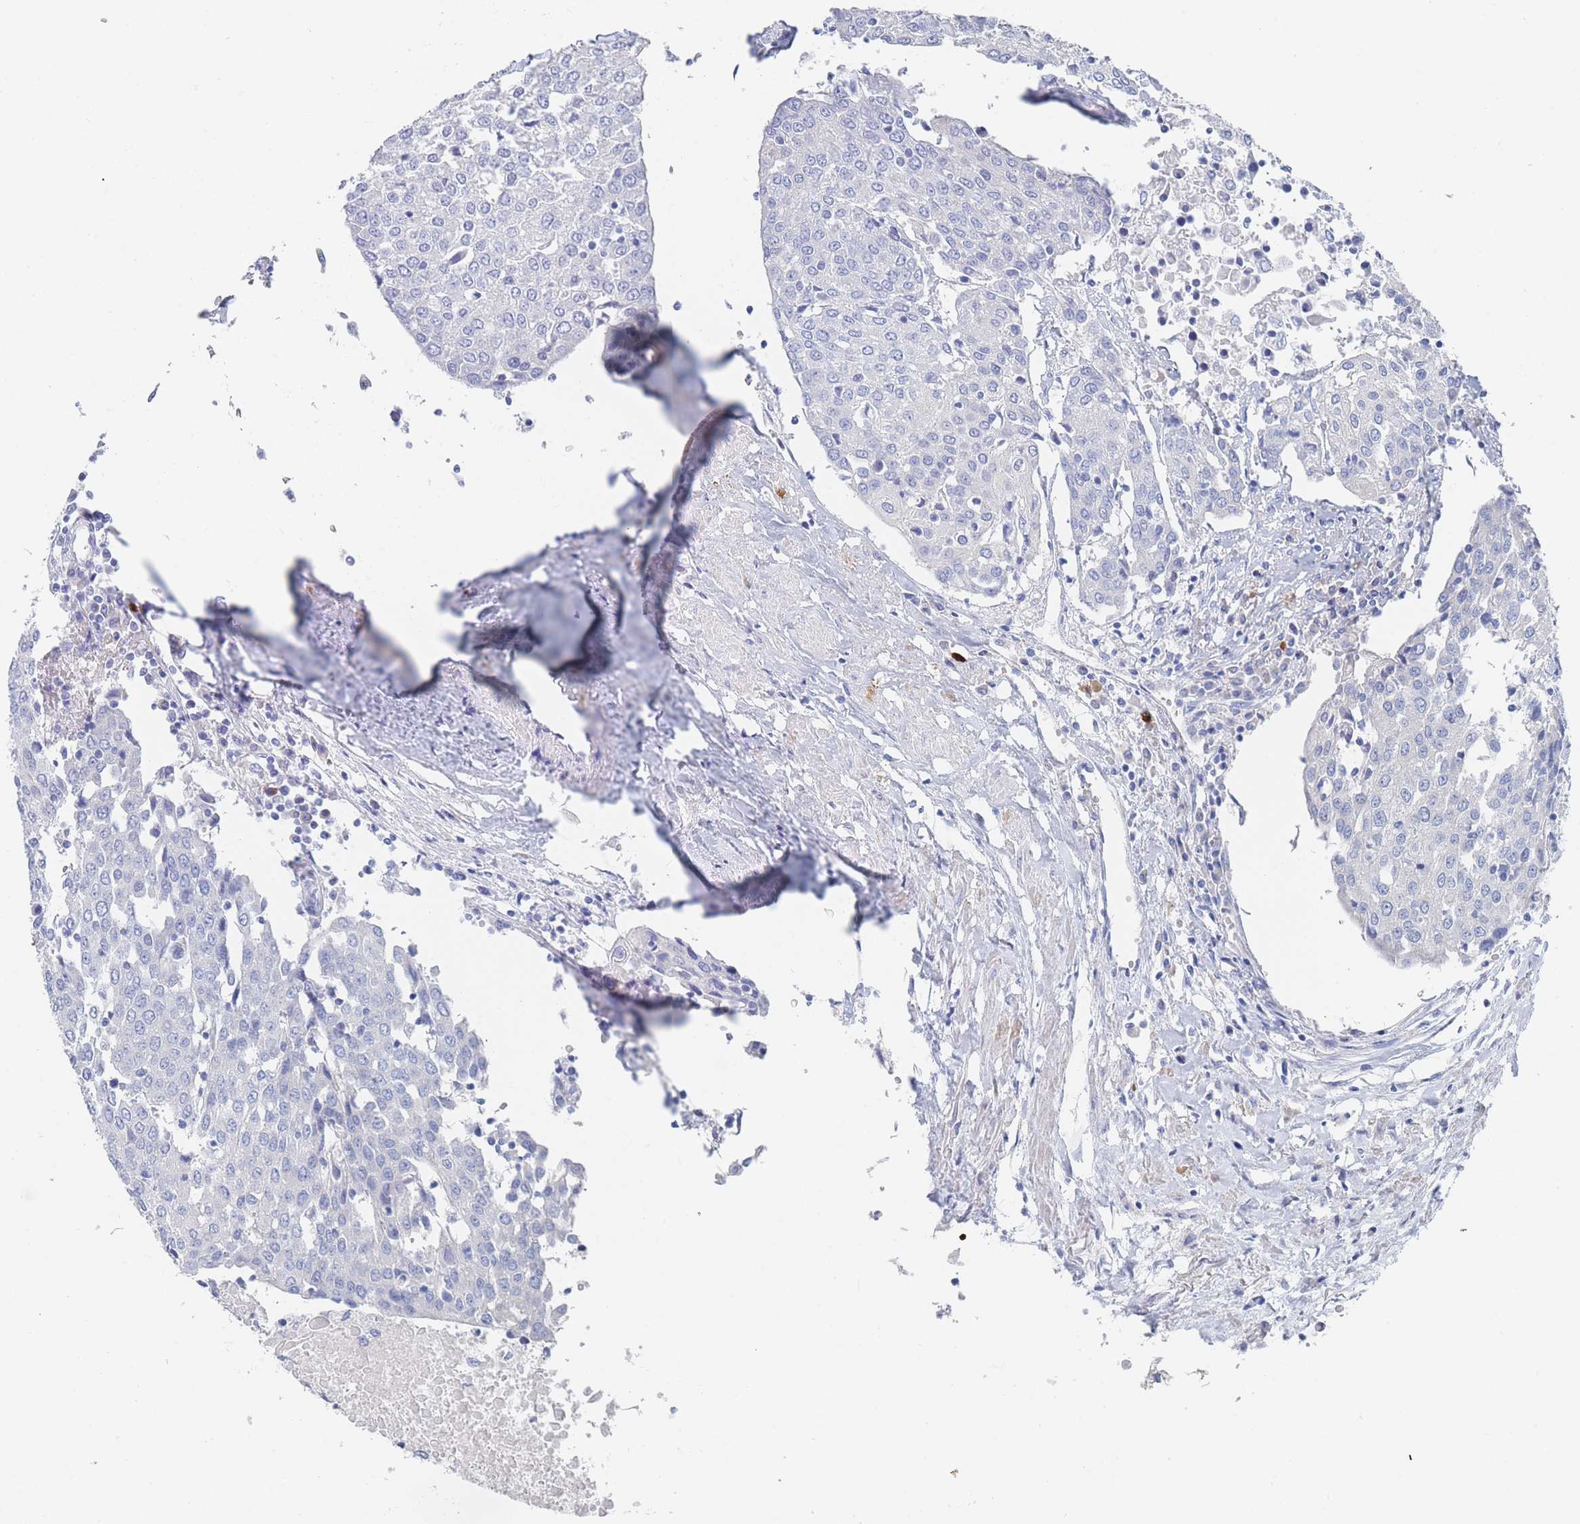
{"staining": {"intensity": "negative", "quantity": "none", "location": "none"}, "tissue": "urothelial cancer", "cell_type": "Tumor cells", "image_type": "cancer", "snomed": [{"axis": "morphology", "description": "Urothelial carcinoma, High grade"}, {"axis": "topography", "description": "Urinary bladder"}], "caption": "Tumor cells show no significant expression in urothelial carcinoma (high-grade).", "gene": "SLC25A35", "patient": {"sex": "female", "age": 85}}